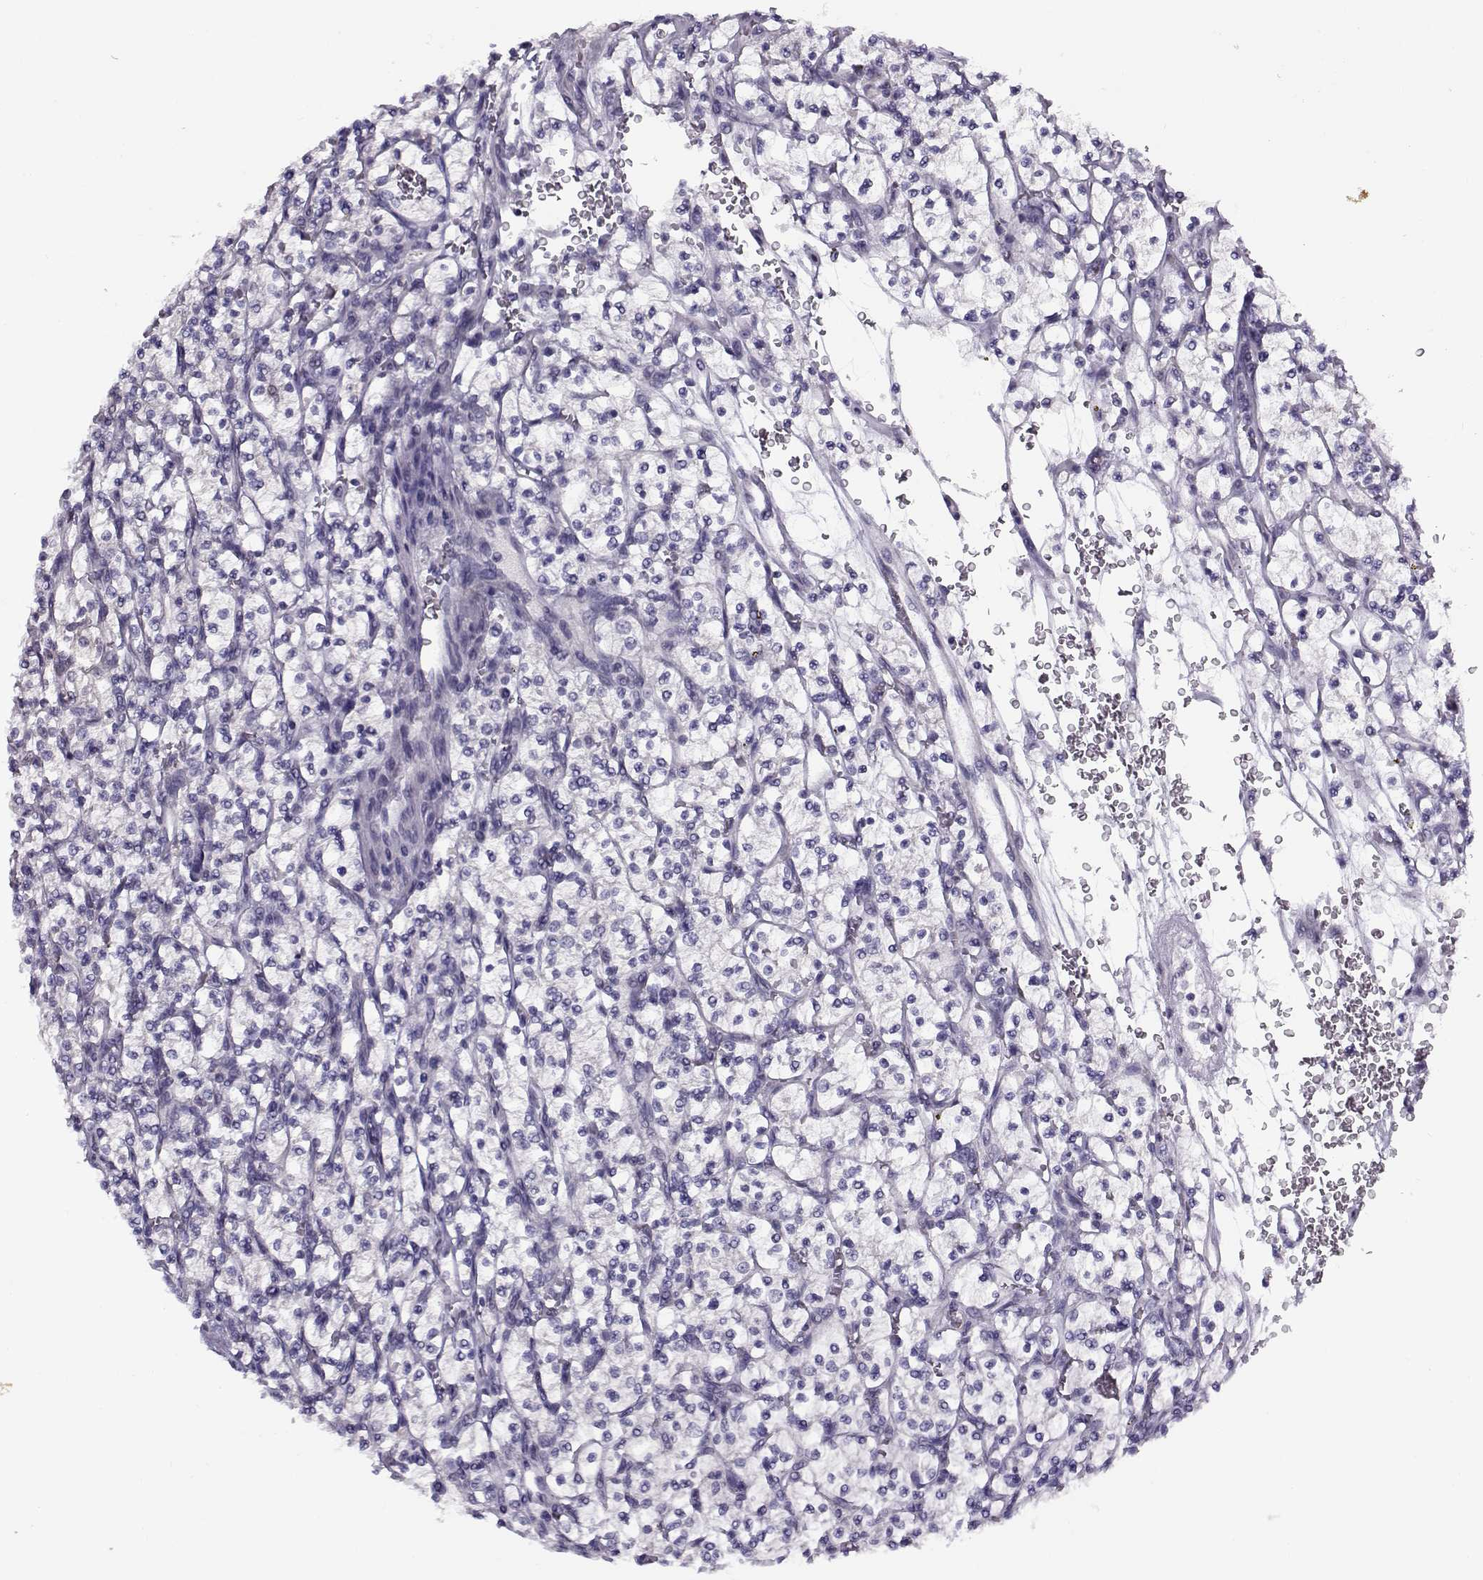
{"staining": {"intensity": "negative", "quantity": "none", "location": "none"}, "tissue": "renal cancer", "cell_type": "Tumor cells", "image_type": "cancer", "snomed": [{"axis": "morphology", "description": "Adenocarcinoma, NOS"}, {"axis": "topography", "description": "Kidney"}], "caption": "An immunohistochemistry (IHC) photomicrograph of renal cancer is shown. There is no staining in tumor cells of renal cancer. The staining was performed using DAB (3,3'-diaminobenzidine) to visualize the protein expression in brown, while the nuclei were stained in blue with hematoxylin (Magnification: 20x).", "gene": "FEZF1", "patient": {"sex": "female", "age": 64}}